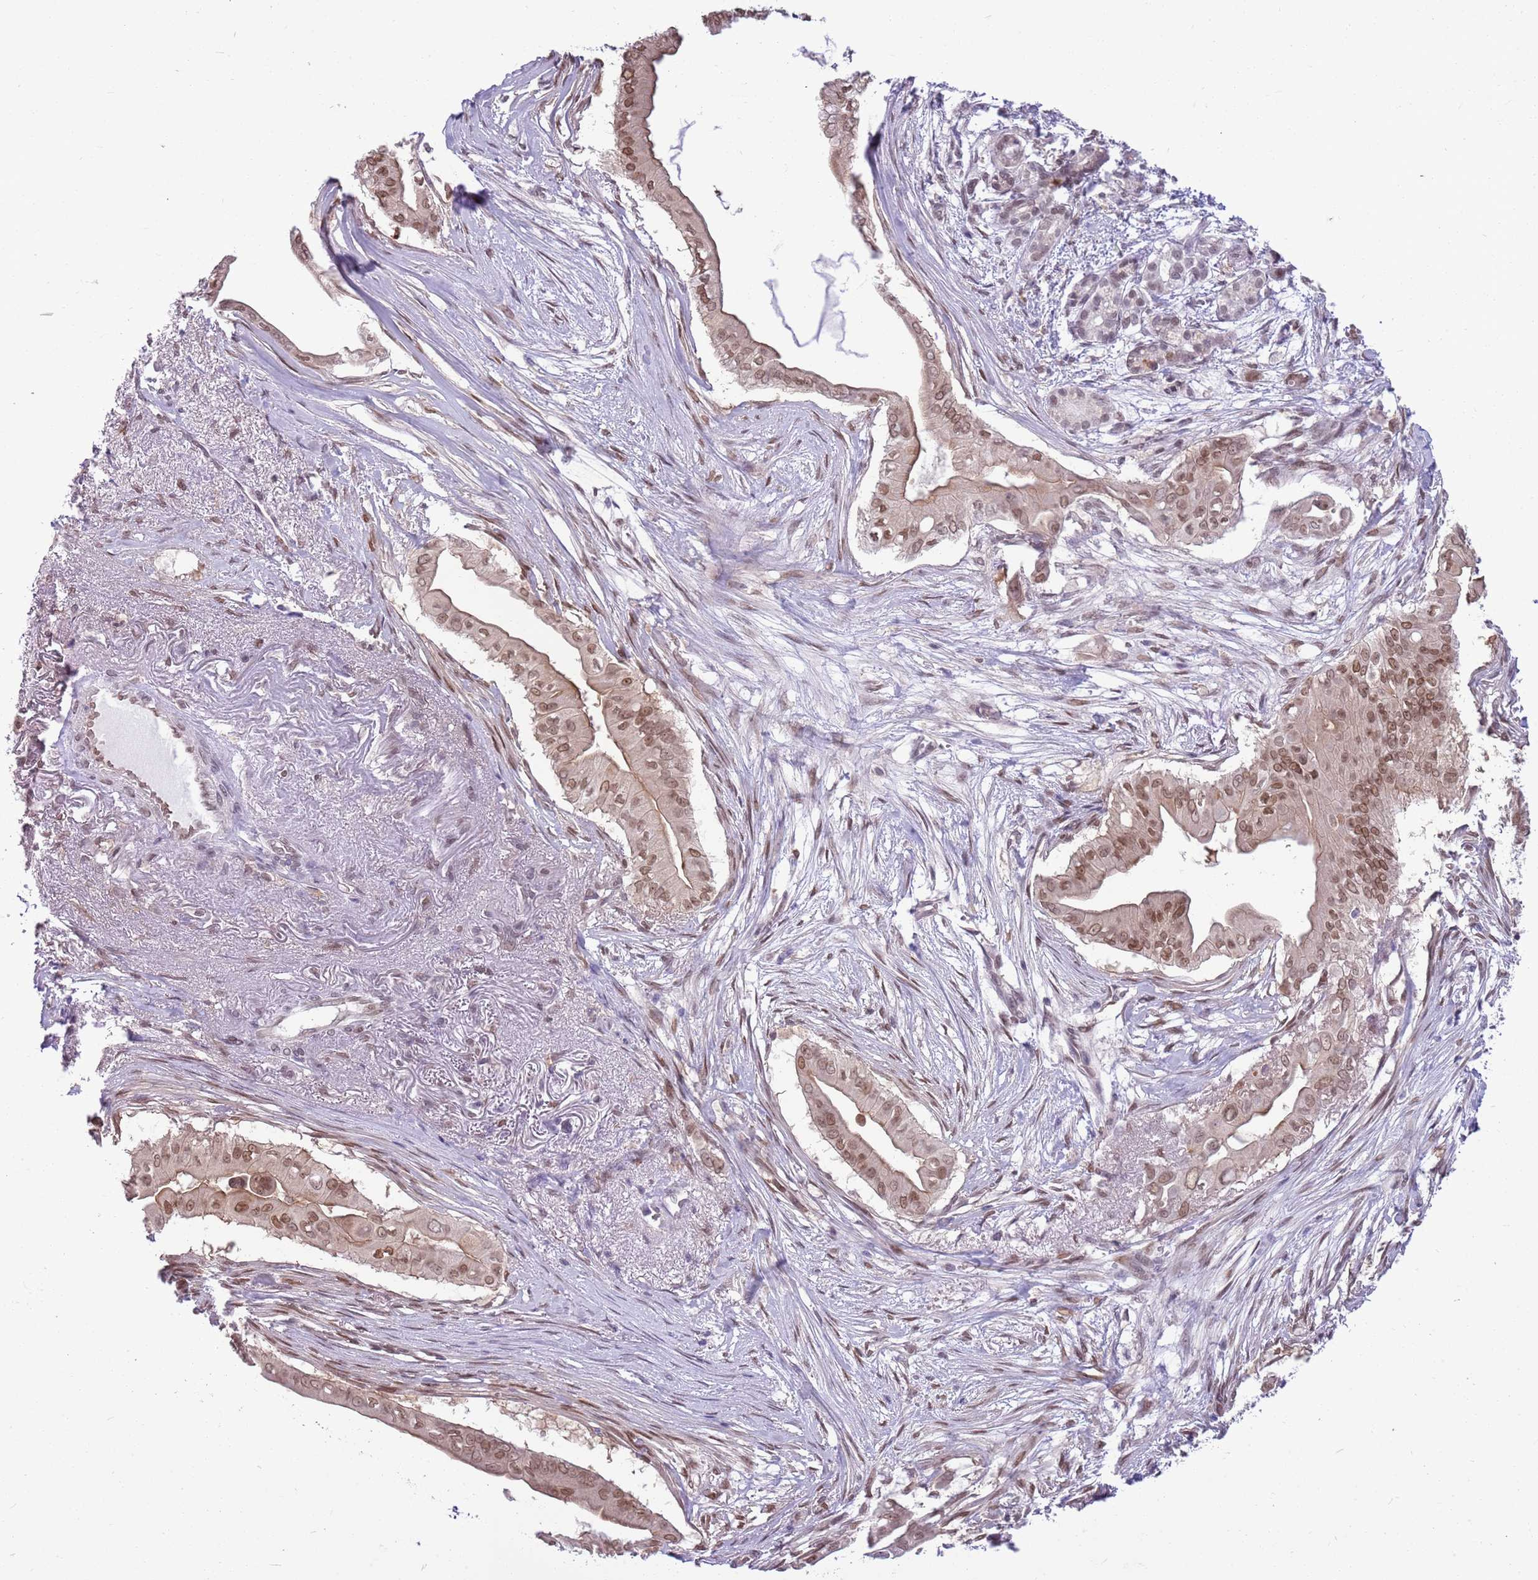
{"staining": {"intensity": "moderate", "quantity": ">75%", "location": "nuclear"}, "tissue": "pancreatic cancer", "cell_type": "Tumor cells", "image_type": "cancer", "snomed": [{"axis": "morphology", "description": "Adenocarcinoma, NOS"}, {"axis": "topography", "description": "Pancreas"}], "caption": "Immunohistochemistry (IHC) of pancreatic cancer displays medium levels of moderate nuclear positivity in approximately >75% of tumor cells. (brown staining indicates protein expression, while blue staining denotes nuclei).", "gene": "DHX32", "patient": {"sex": "male", "age": 71}}